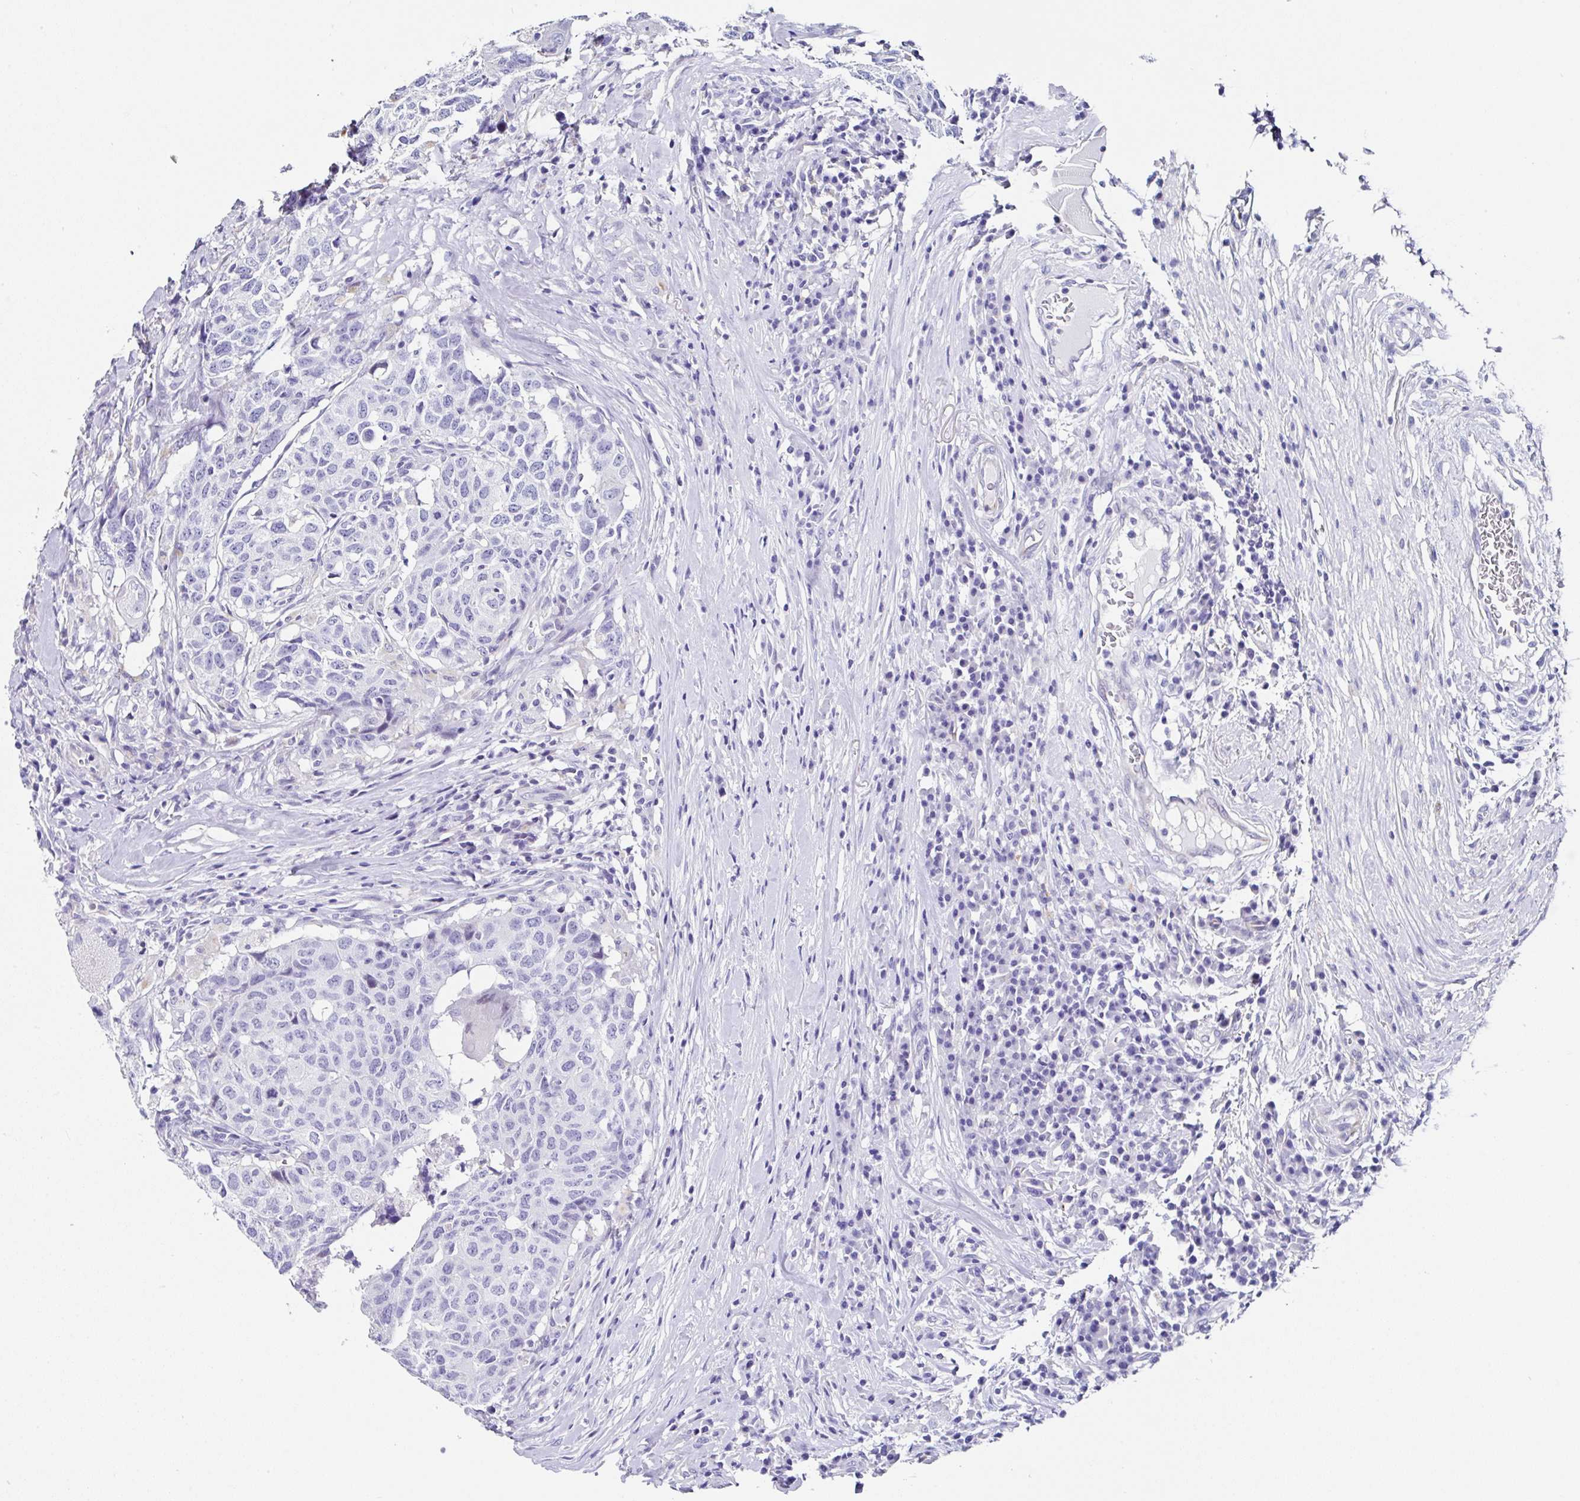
{"staining": {"intensity": "negative", "quantity": "none", "location": "none"}, "tissue": "head and neck cancer", "cell_type": "Tumor cells", "image_type": "cancer", "snomed": [{"axis": "morphology", "description": "Normal tissue, NOS"}, {"axis": "morphology", "description": "Squamous cell carcinoma, NOS"}, {"axis": "topography", "description": "Skeletal muscle"}, {"axis": "topography", "description": "Vascular tissue"}, {"axis": "topography", "description": "Peripheral nerve tissue"}, {"axis": "topography", "description": "Head-Neck"}], "caption": "IHC of head and neck cancer exhibits no staining in tumor cells.", "gene": "TMPRSS11E", "patient": {"sex": "male", "age": 66}}